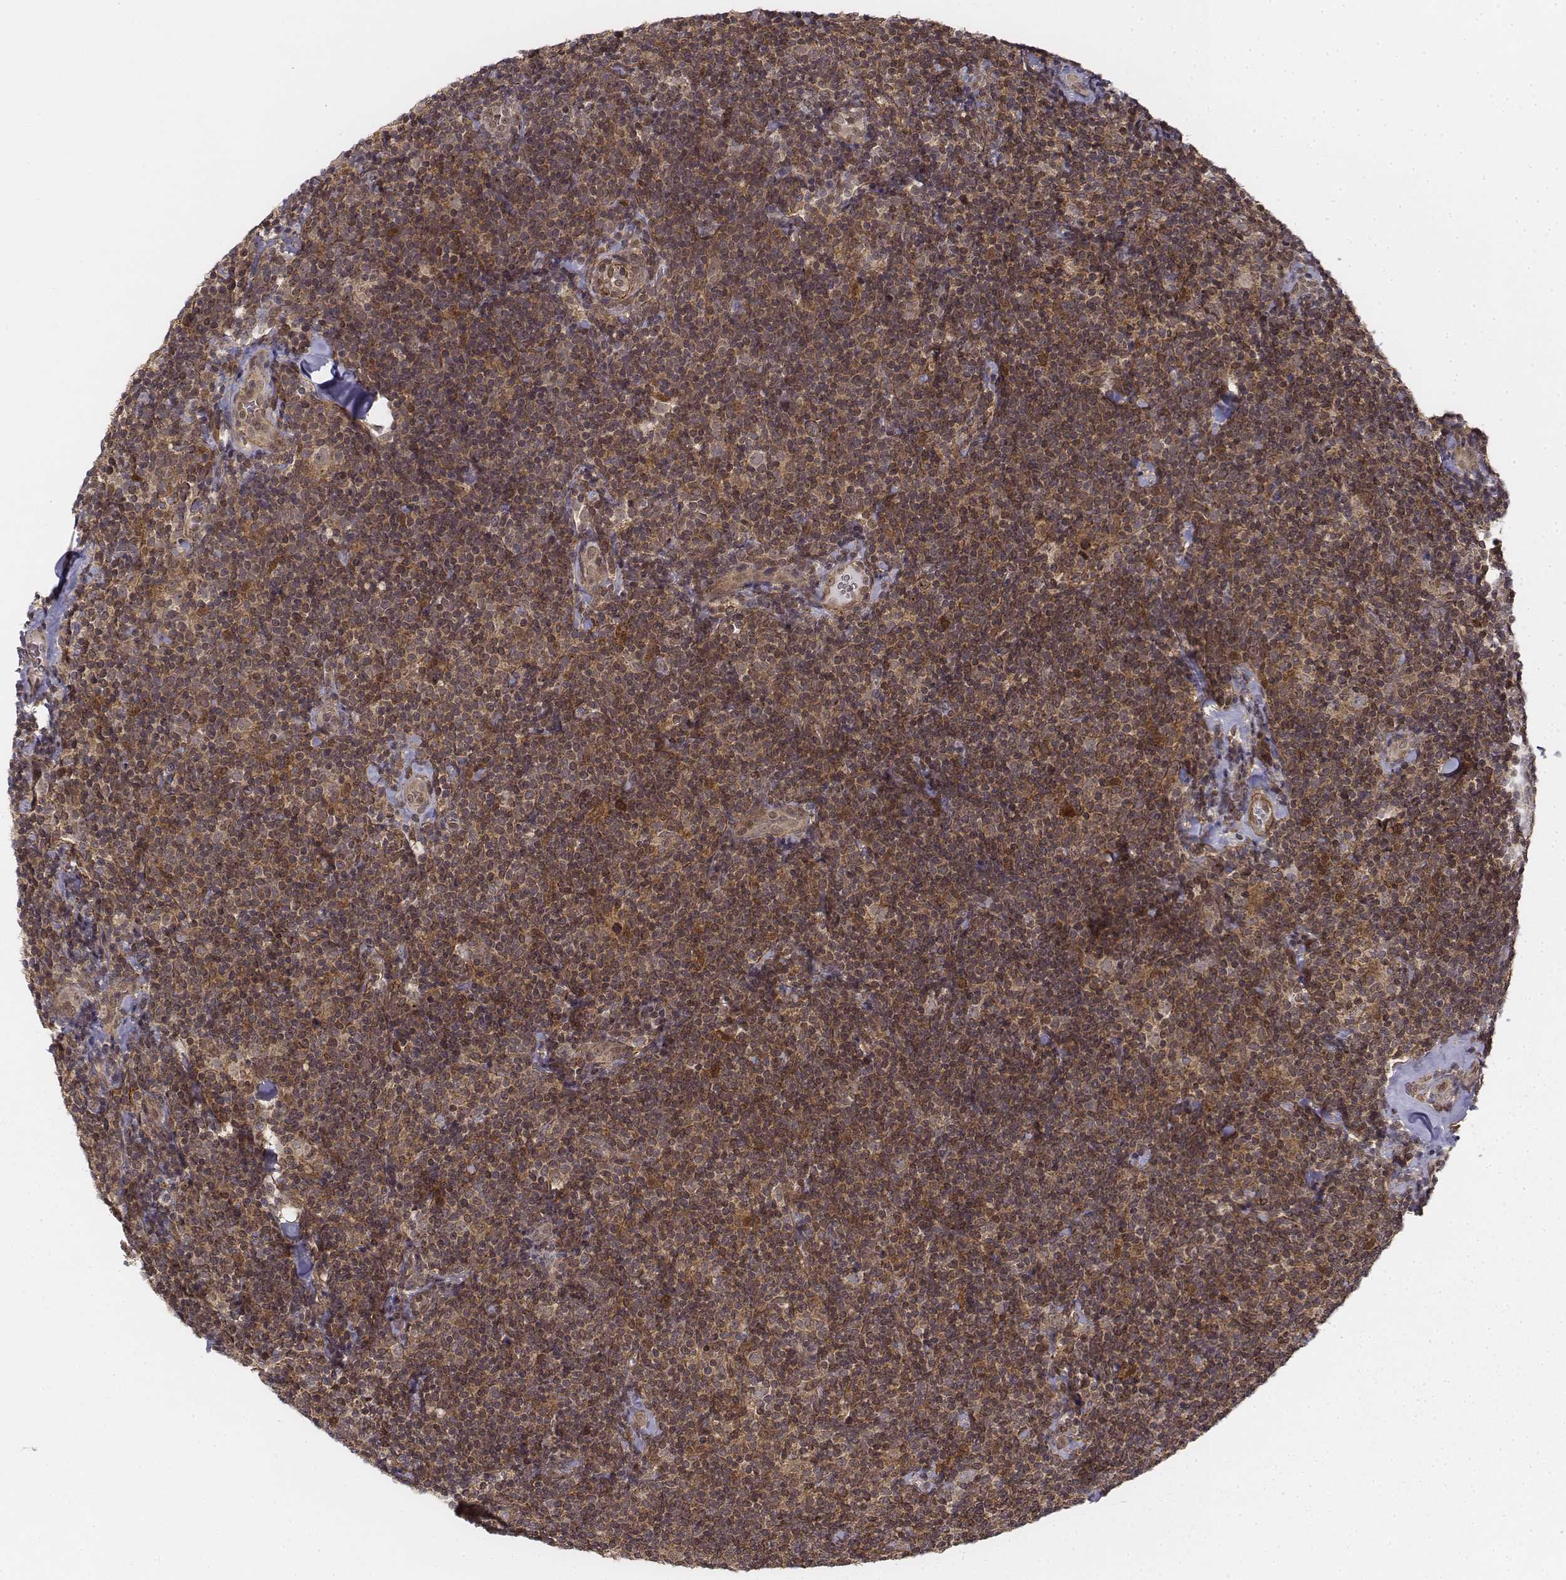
{"staining": {"intensity": "moderate", "quantity": ">75%", "location": "cytoplasmic/membranous"}, "tissue": "lymphoma", "cell_type": "Tumor cells", "image_type": "cancer", "snomed": [{"axis": "morphology", "description": "Malignant lymphoma, non-Hodgkin's type, Low grade"}, {"axis": "topography", "description": "Lymph node"}], "caption": "Low-grade malignant lymphoma, non-Hodgkin's type was stained to show a protein in brown. There is medium levels of moderate cytoplasmic/membranous positivity in about >75% of tumor cells.", "gene": "ZFYVE19", "patient": {"sex": "female", "age": 56}}